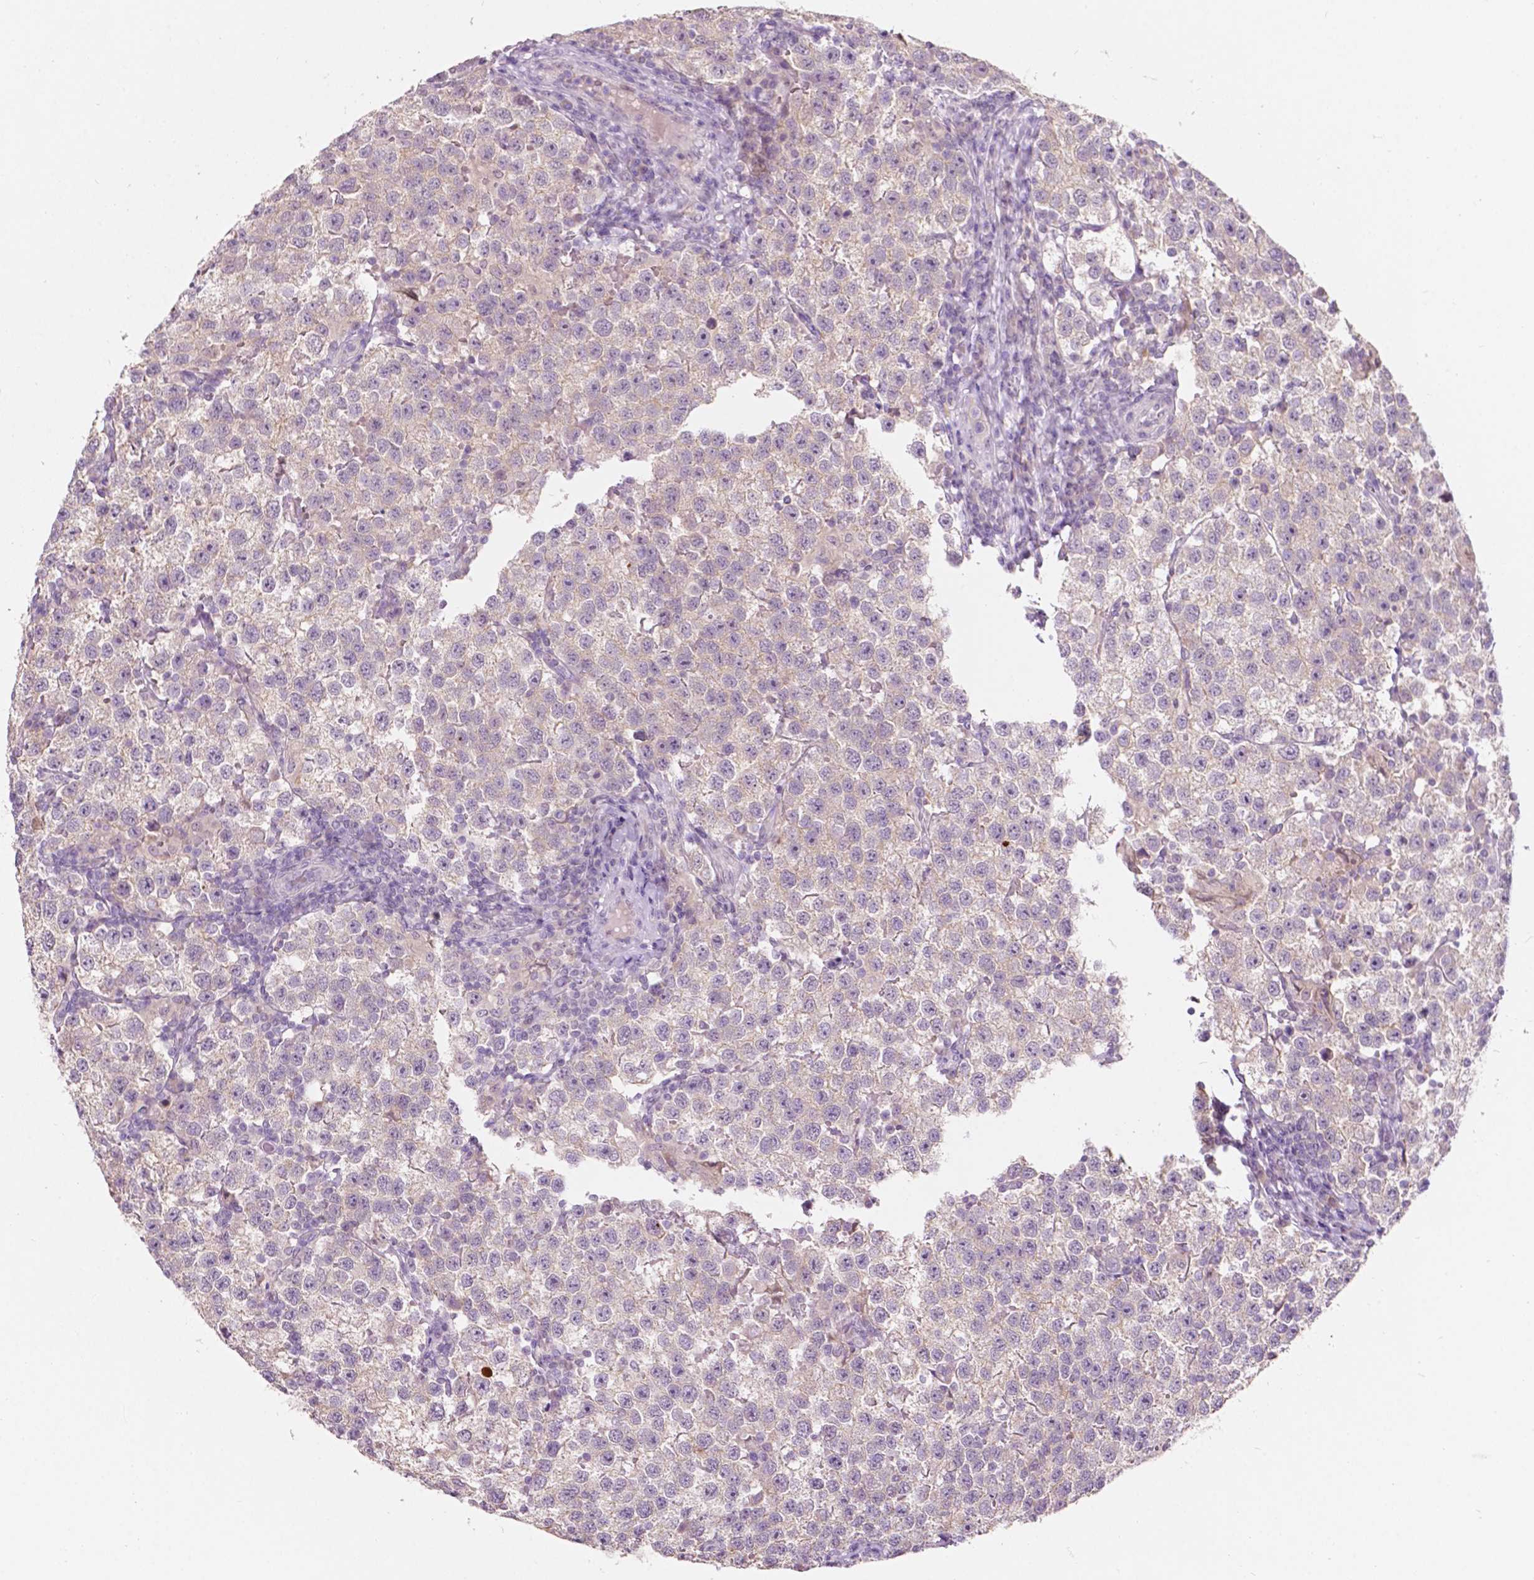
{"staining": {"intensity": "negative", "quantity": "none", "location": "none"}, "tissue": "testis cancer", "cell_type": "Tumor cells", "image_type": "cancer", "snomed": [{"axis": "morphology", "description": "Seminoma, NOS"}, {"axis": "topography", "description": "Testis"}], "caption": "The immunohistochemistry histopathology image has no significant staining in tumor cells of testis seminoma tissue.", "gene": "TM6SF2", "patient": {"sex": "male", "age": 37}}